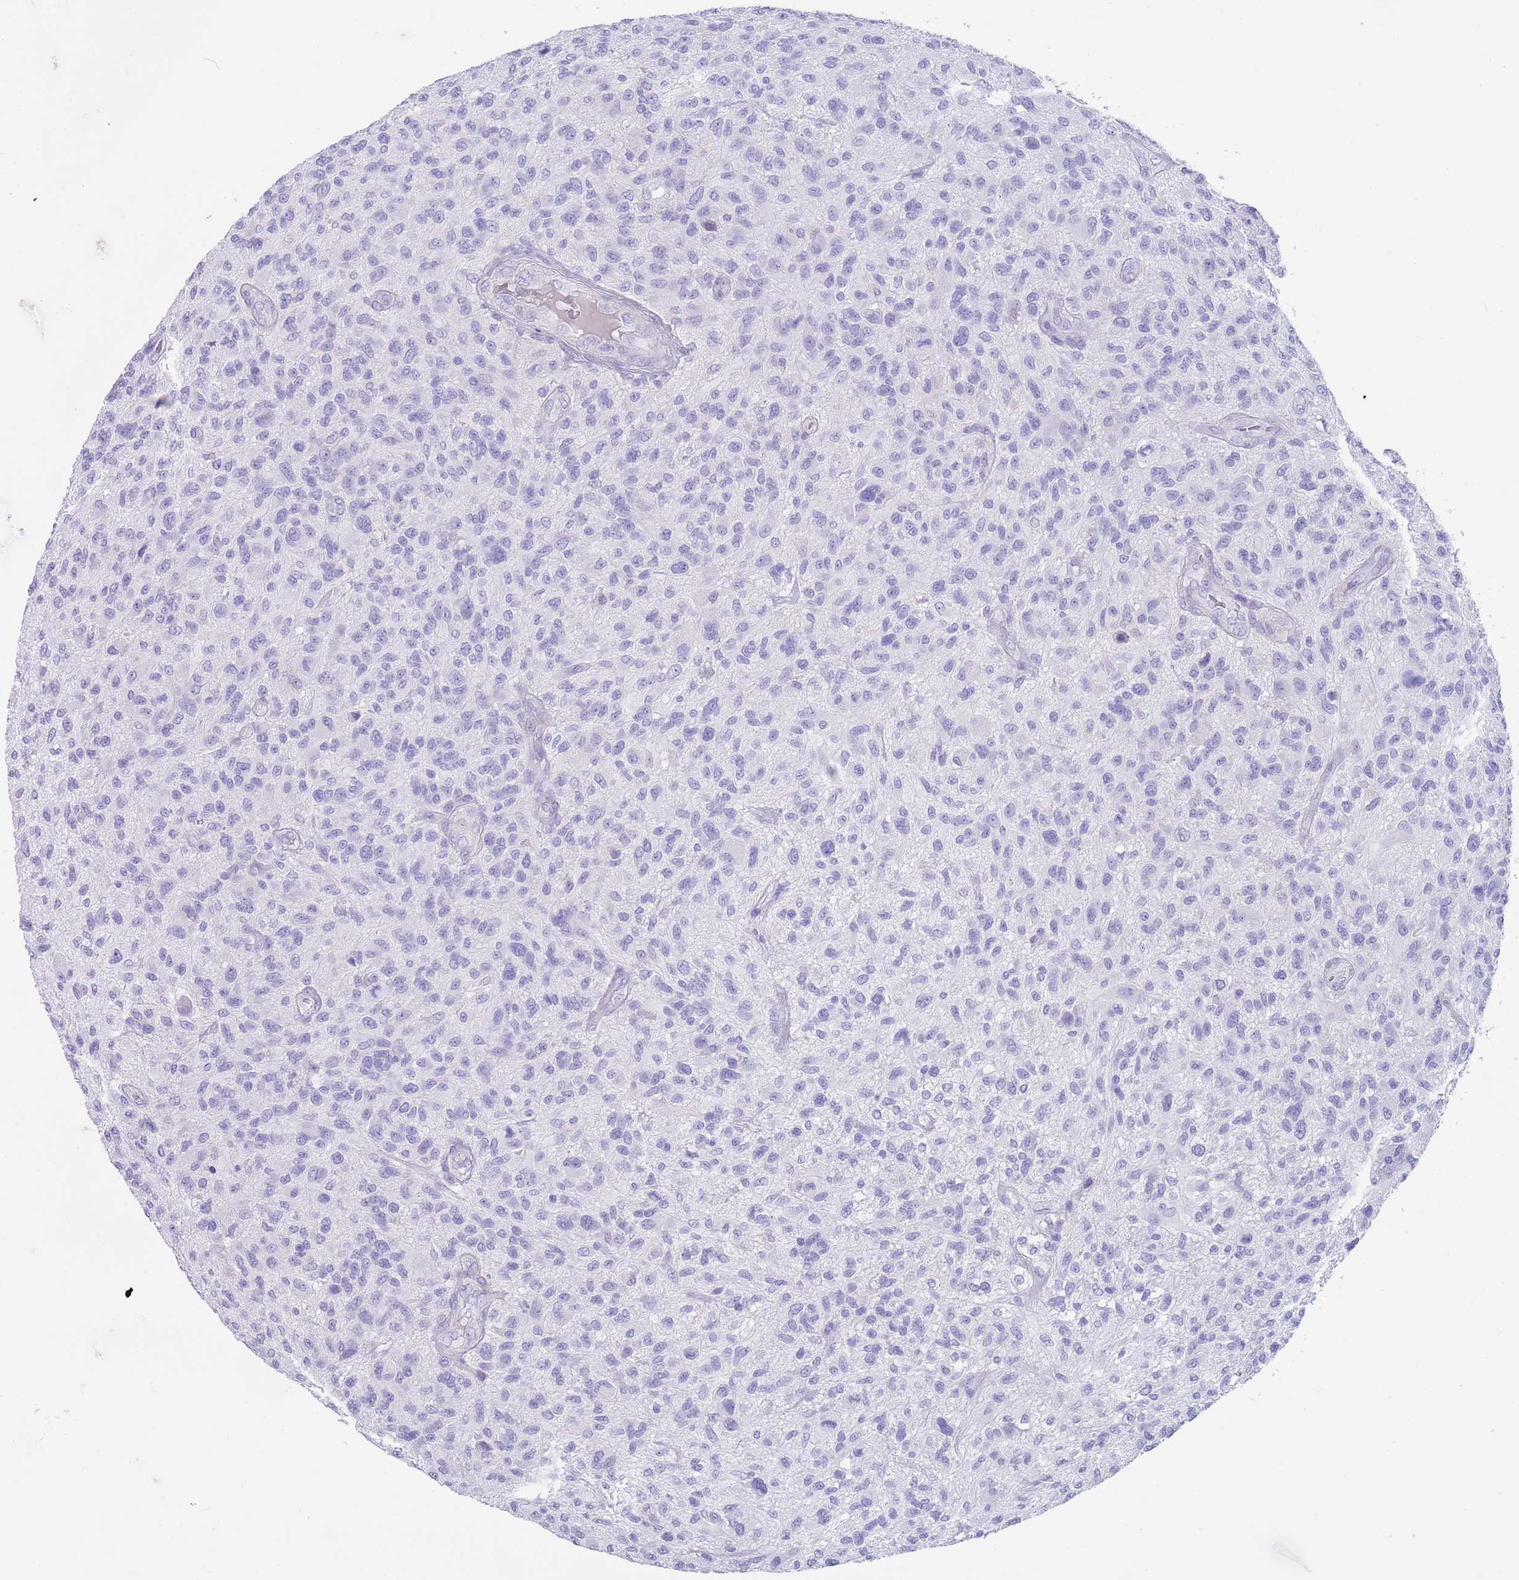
{"staining": {"intensity": "negative", "quantity": "none", "location": "none"}, "tissue": "glioma", "cell_type": "Tumor cells", "image_type": "cancer", "snomed": [{"axis": "morphology", "description": "Glioma, malignant, High grade"}, {"axis": "topography", "description": "Brain"}], "caption": "This is an immunohistochemistry histopathology image of glioma. There is no expression in tumor cells.", "gene": "CPXM2", "patient": {"sex": "male", "age": 47}}